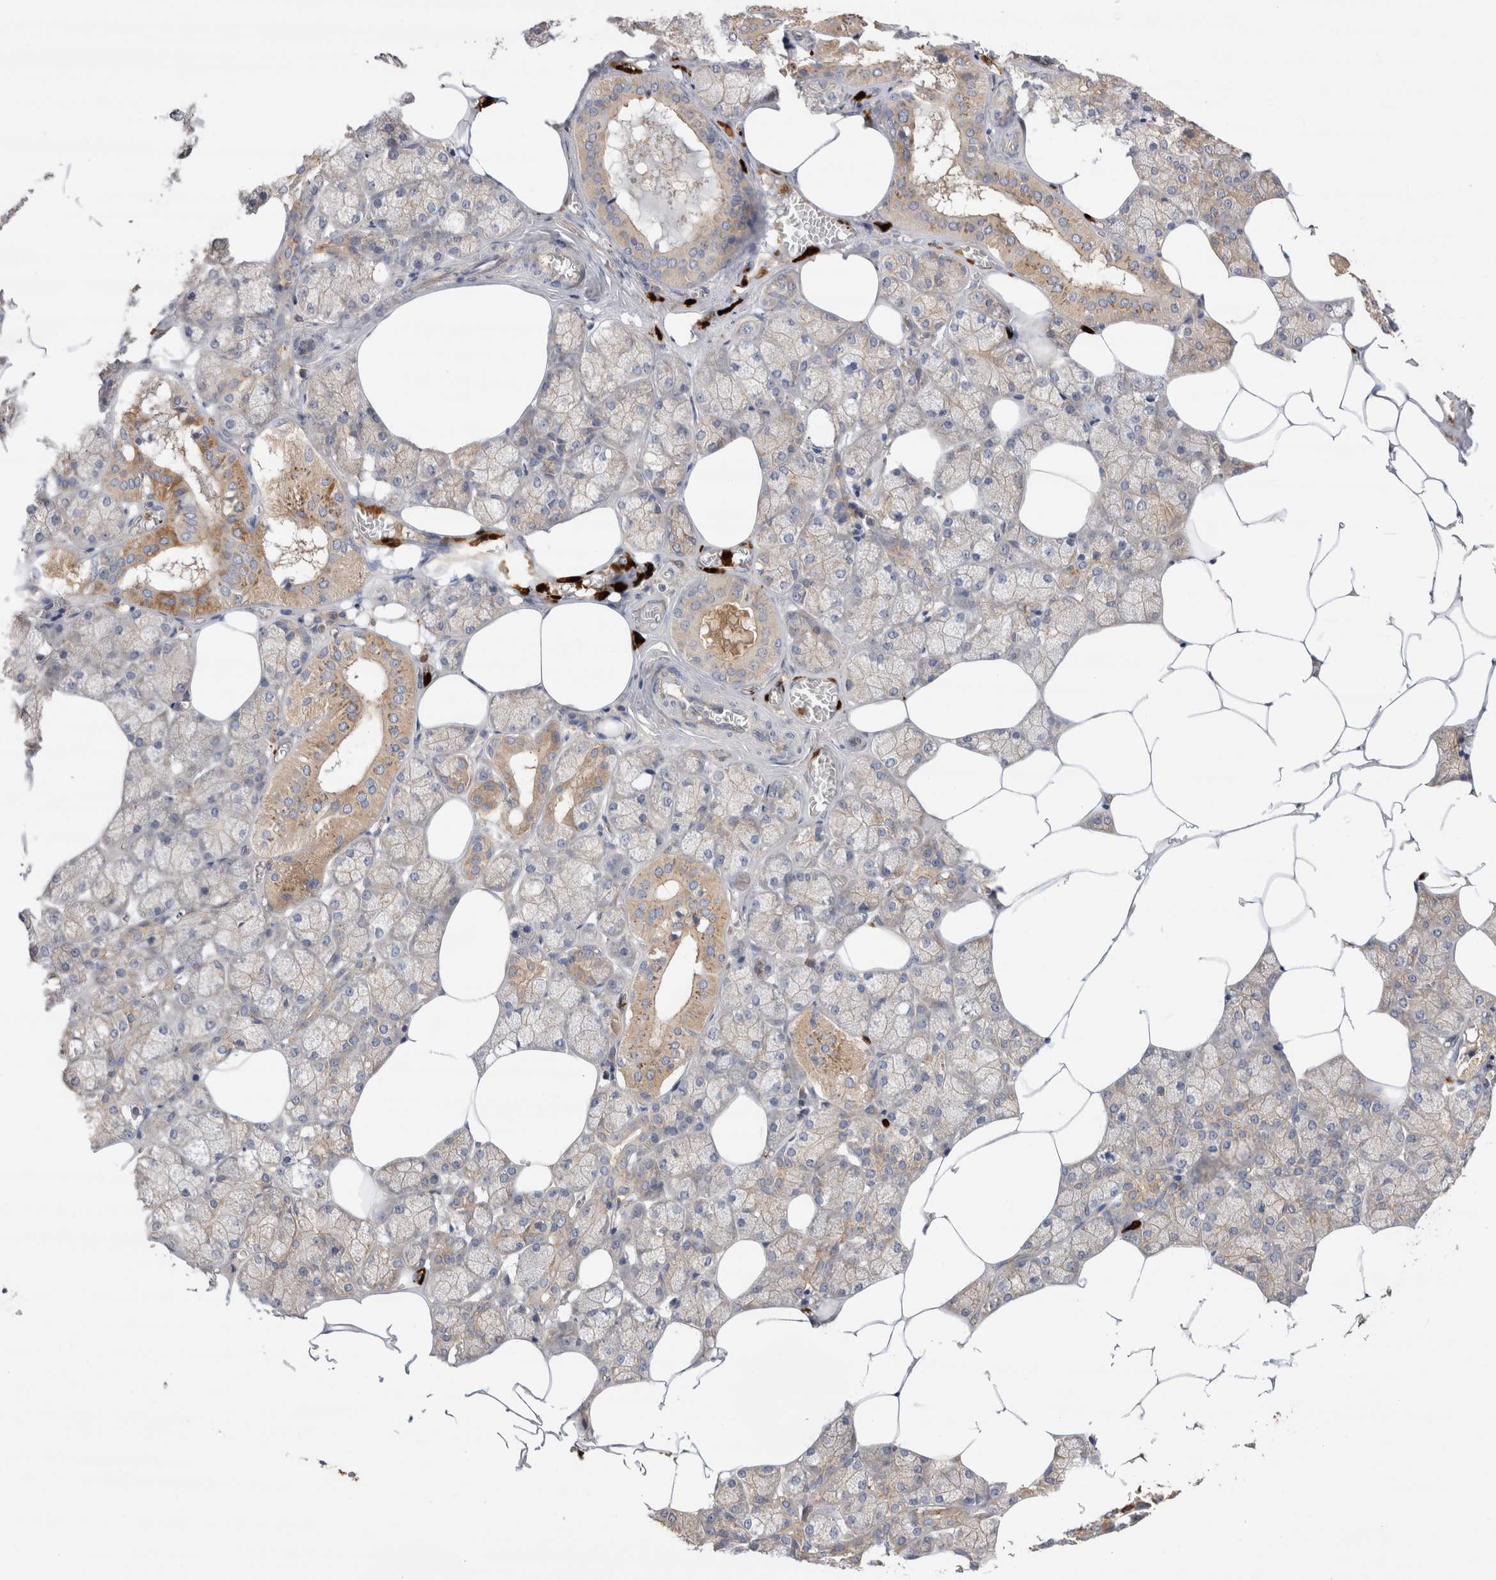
{"staining": {"intensity": "weak", "quantity": "25%-75%", "location": "cytoplasmic/membranous"}, "tissue": "salivary gland", "cell_type": "Glandular cells", "image_type": "normal", "snomed": [{"axis": "morphology", "description": "Normal tissue, NOS"}, {"axis": "topography", "description": "Salivary gland"}], "caption": "The photomicrograph reveals immunohistochemical staining of benign salivary gland. There is weak cytoplasmic/membranous expression is seen in approximately 25%-75% of glandular cells.", "gene": "NXT2", "patient": {"sex": "male", "age": 62}}